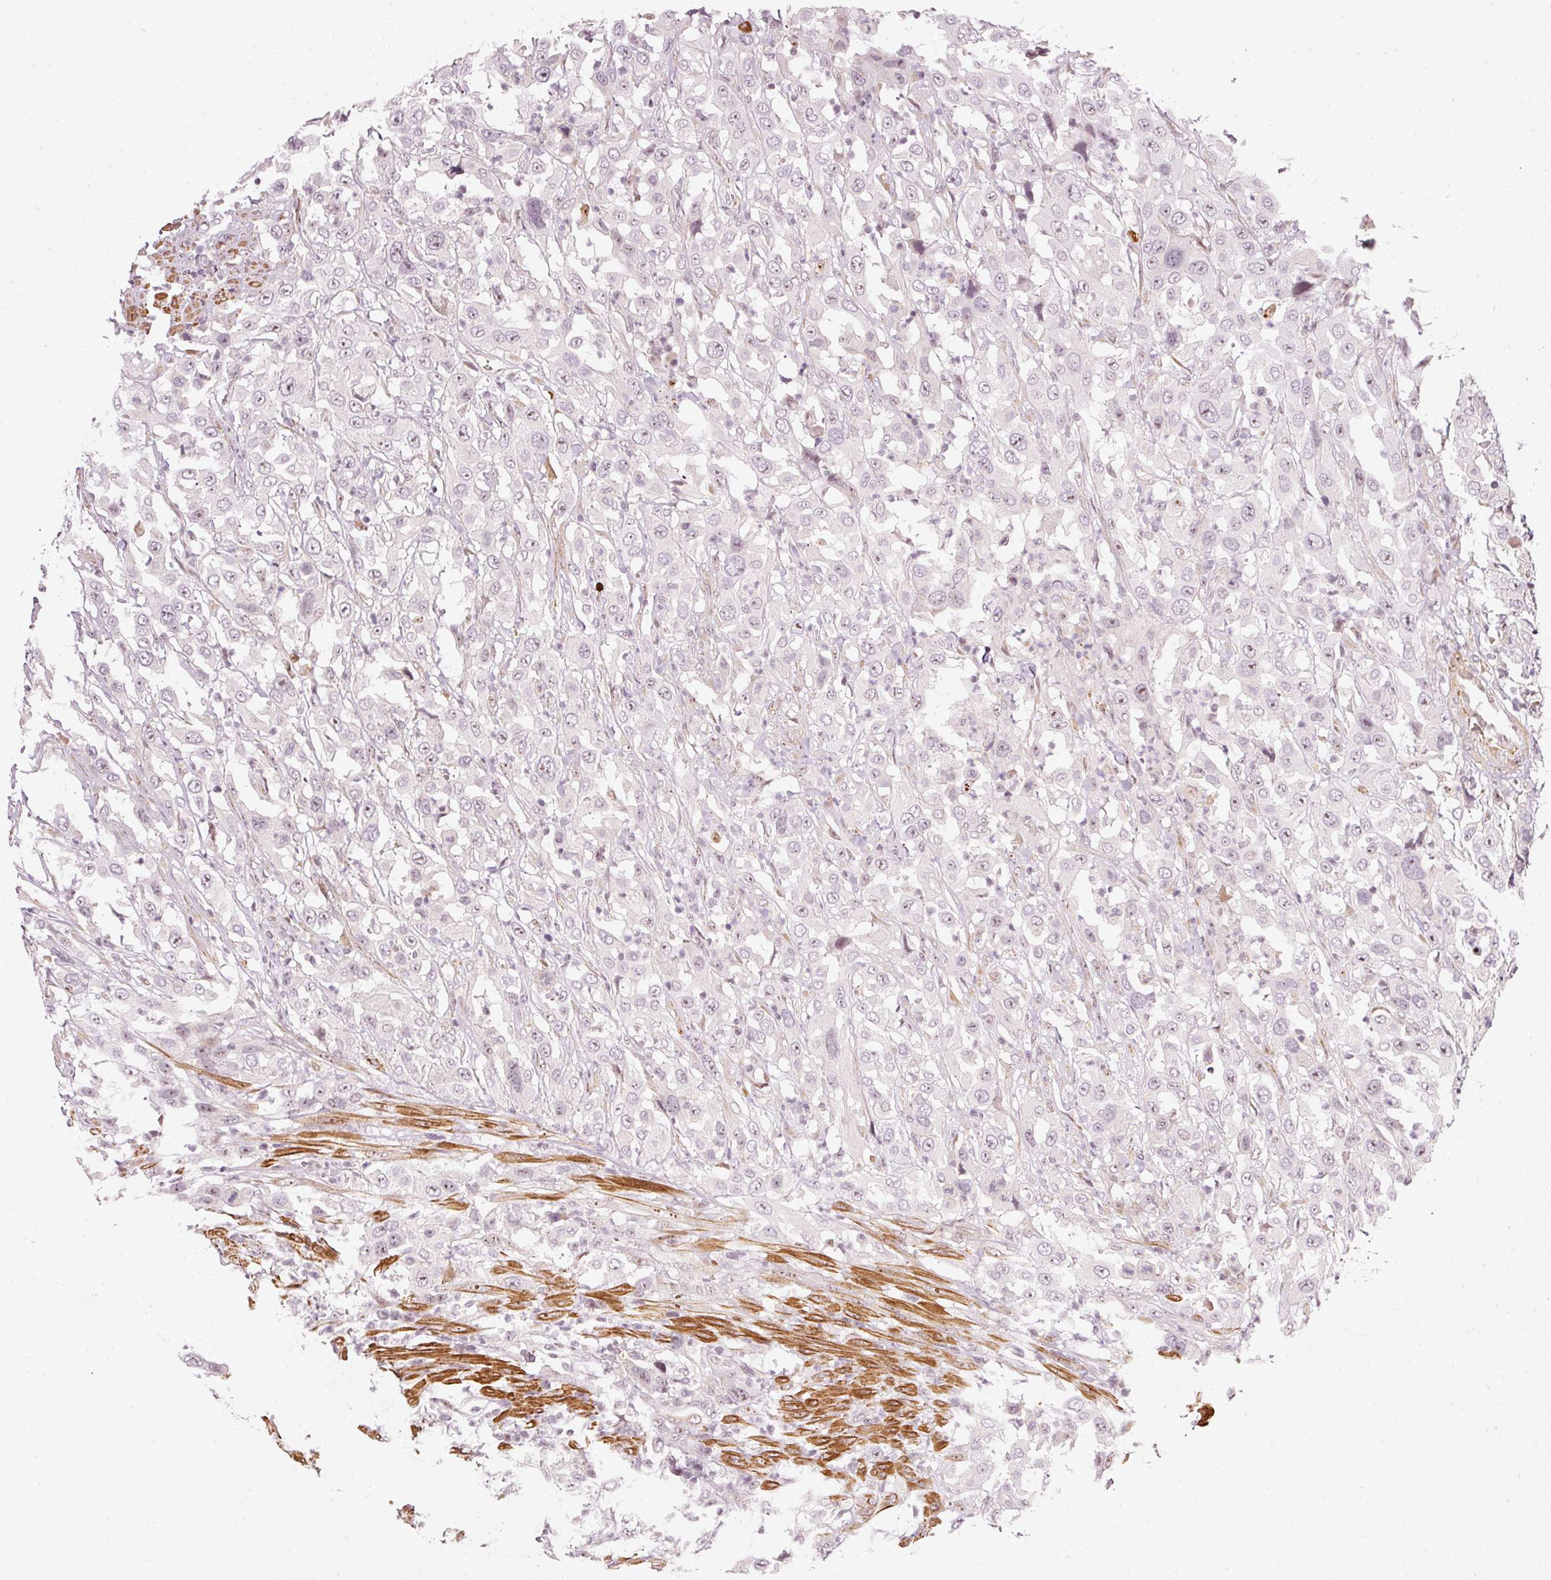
{"staining": {"intensity": "negative", "quantity": "none", "location": "none"}, "tissue": "urothelial cancer", "cell_type": "Tumor cells", "image_type": "cancer", "snomed": [{"axis": "morphology", "description": "Urothelial carcinoma, High grade"}, {"axis": "topography", "description": "Urinary bladder"}], "caption": "Tumor cells are negative for brown protein staining in urothelial carcinoma (high-grade). (DAB (3,3'-diaminobenzidine) immunohistochemistry with hematoxylin counter stain).", "gene": "MXRA8", "patient": {"sex": "male", "age": 61}}